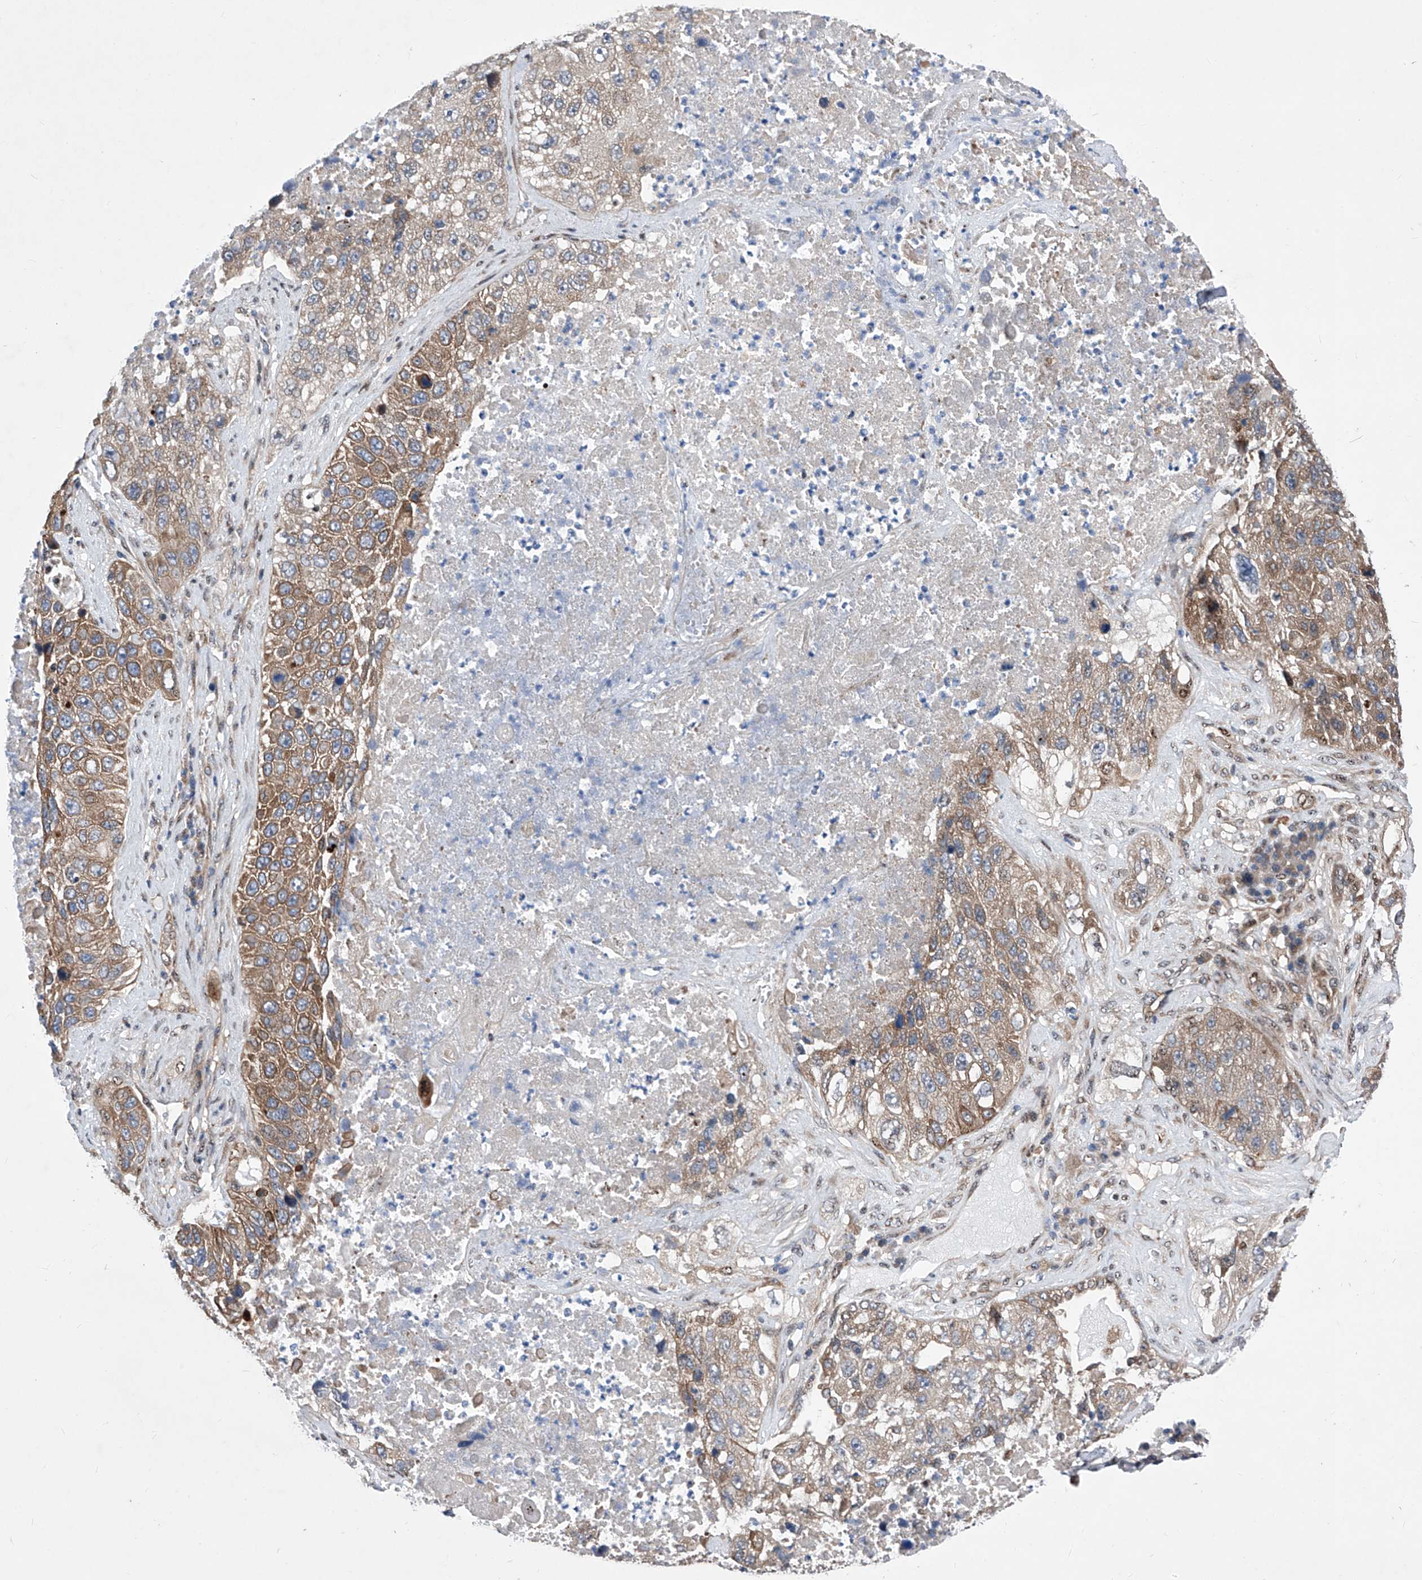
{"staining": {"intensity": "moderate", "quantity": "25%-75%", "location": "cytoplasmic/membranous"}, "tissue": "lung cancer", "cell_type": "Tumor cells", "image_type": "cancer", "snomed": [{"axis": "morphology", "description": "Squamous cell carcinoma, NOS"}, {"axis": "topography", "description": "Lung"}], "caption": "Immunohistochemical staining of squamous cell carcinoma (lung) exhibits medium levels of moderate cytoplasmic/membranous positivity in about 25%-75% of tumor cells. Ihc stains the protein in brown and the nuclei are stained blue.", "gene": "KTI12", "patient": {"sex": "male", "age": 61}}